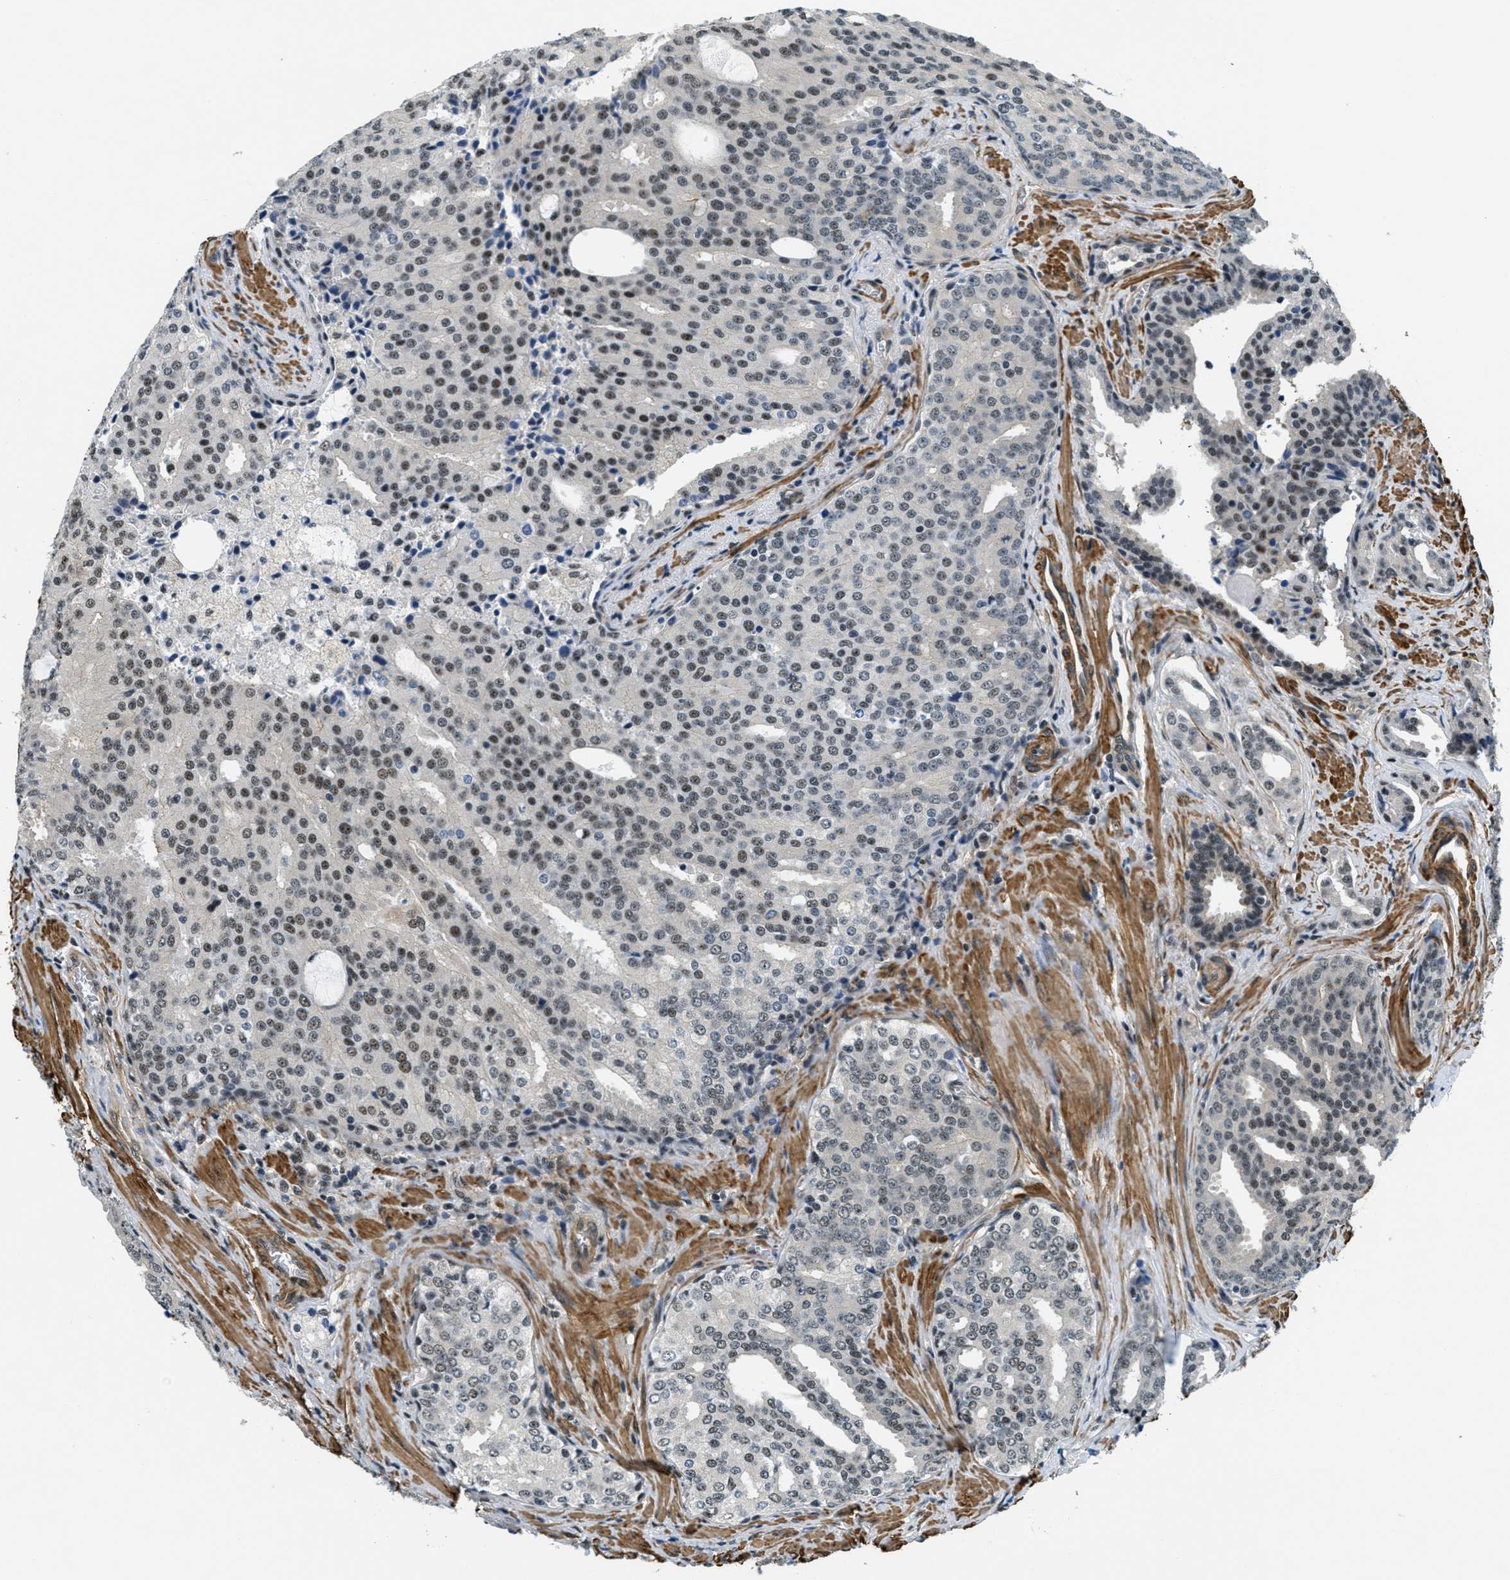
{"staining": {"intensity": "moderate", "quantity": "25%-75%", "location": "nuclear"}, "tissue": "prostate cancer", "cell_type": "Tumor cells", "image_type": "cancer", "snomed": [{"axis": "morphology", "description": "Adenocarcinoma, High grade"}, {"axis": "topography", "description": "Prostate"}], "caption": "High-magnification brightfield microscopy of high-grade adenocarcinoma (prostate) stained with DAB (brown) and counterstained with hematoxylin (blue). tumor cells exhibit moderate nuclear positivity is identified in about25%-75% of cells.", "gene": "CFAP36", "patient": {"sex": "male", "age": 71}}